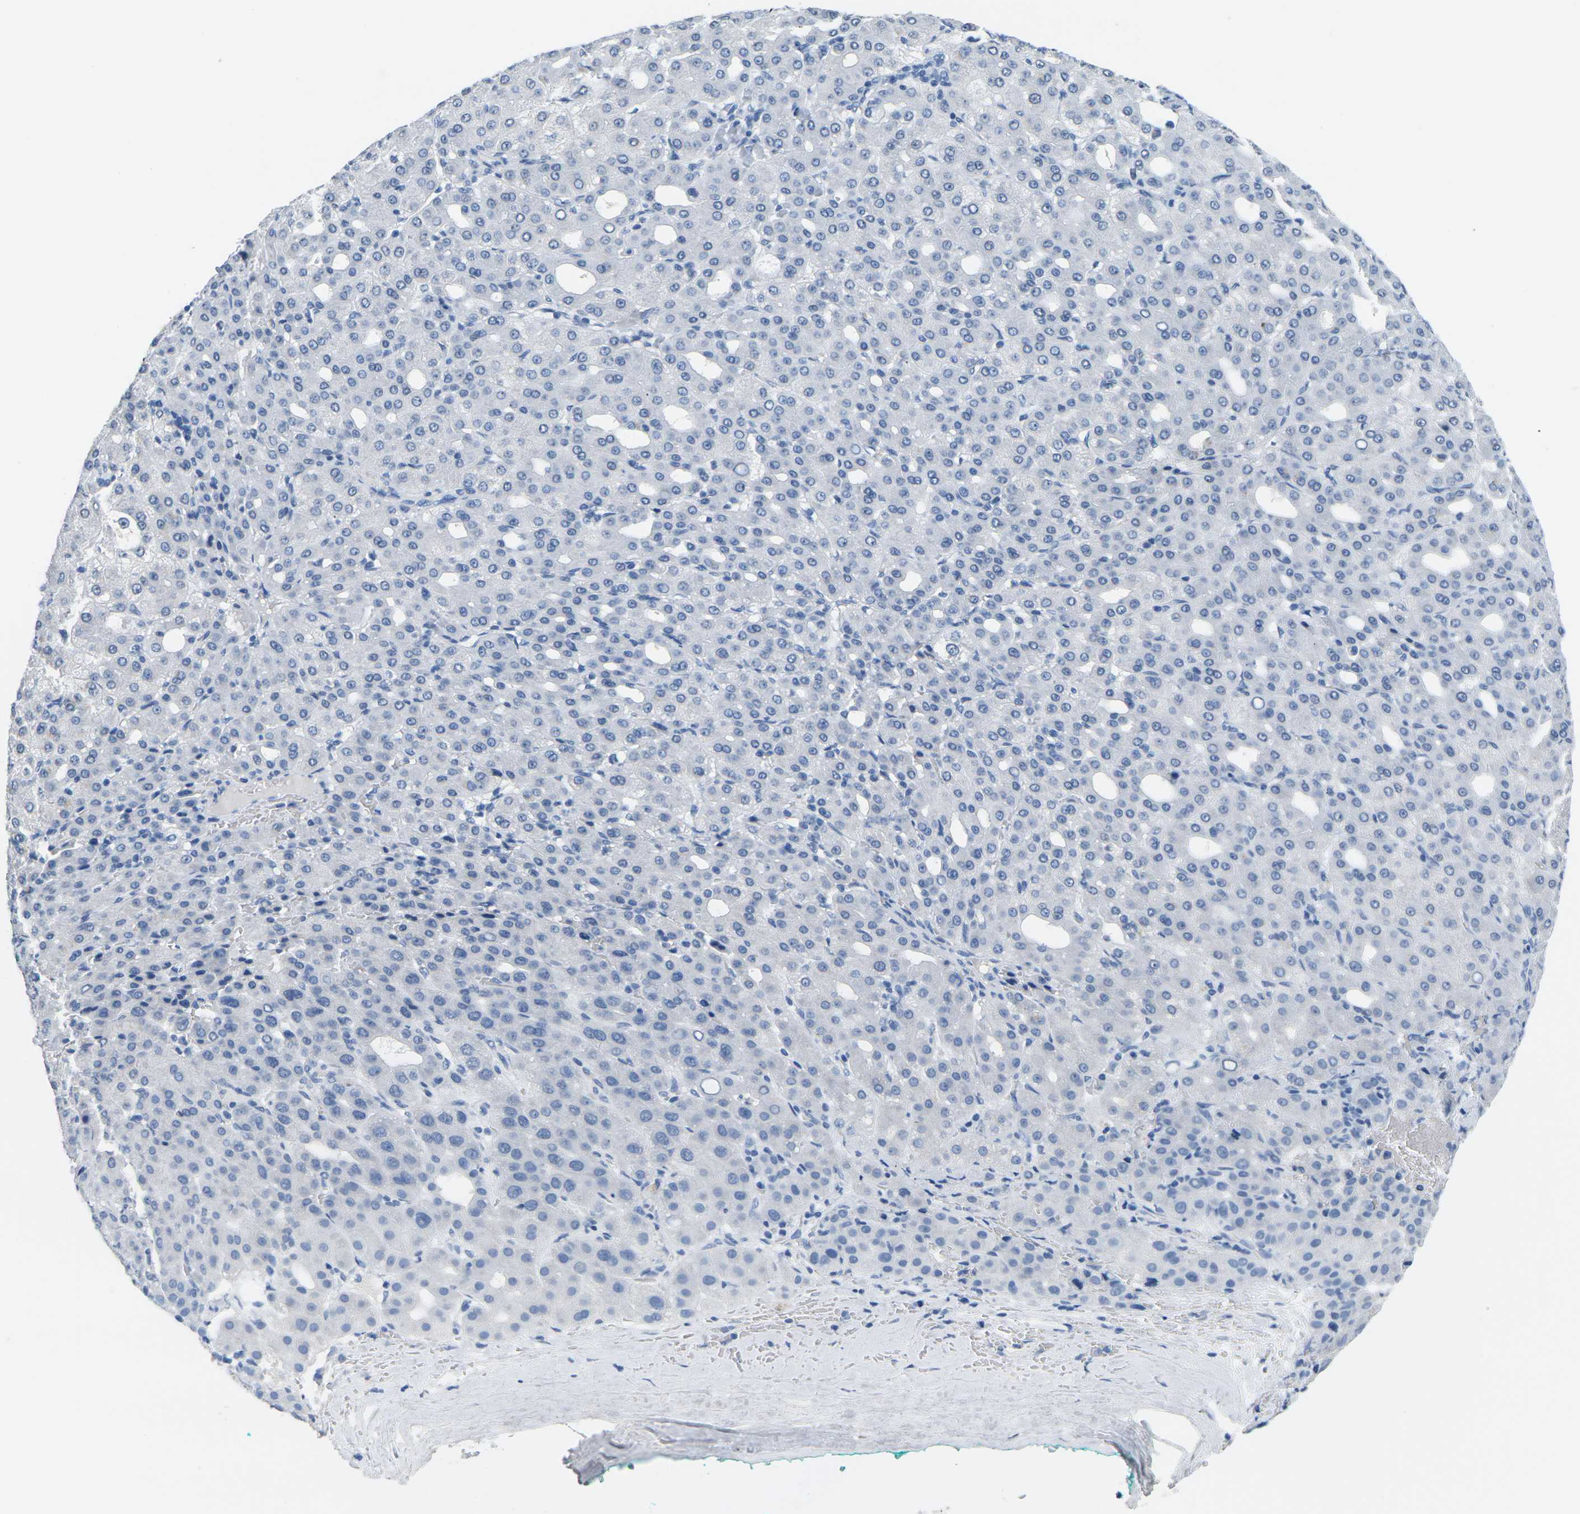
{"staining": {"intensity": "negative", "quantity": "none", "location": "none"}, "tissue": "liver cancer", "cell_type": "Tumor cells", "image_type": "cancer", "snomed": [{"axis": "morphology", "description": "Carcinoma, Hepatocellular, NOS"}, {"axis": "topography", "description": "Liver"}], "caption": "Immunohistochemical staining of human liver cancer reveals no significant staining in tumor cells.", "gene": "CTAG1A", "patient": {"sex": "male", "age": 65}}